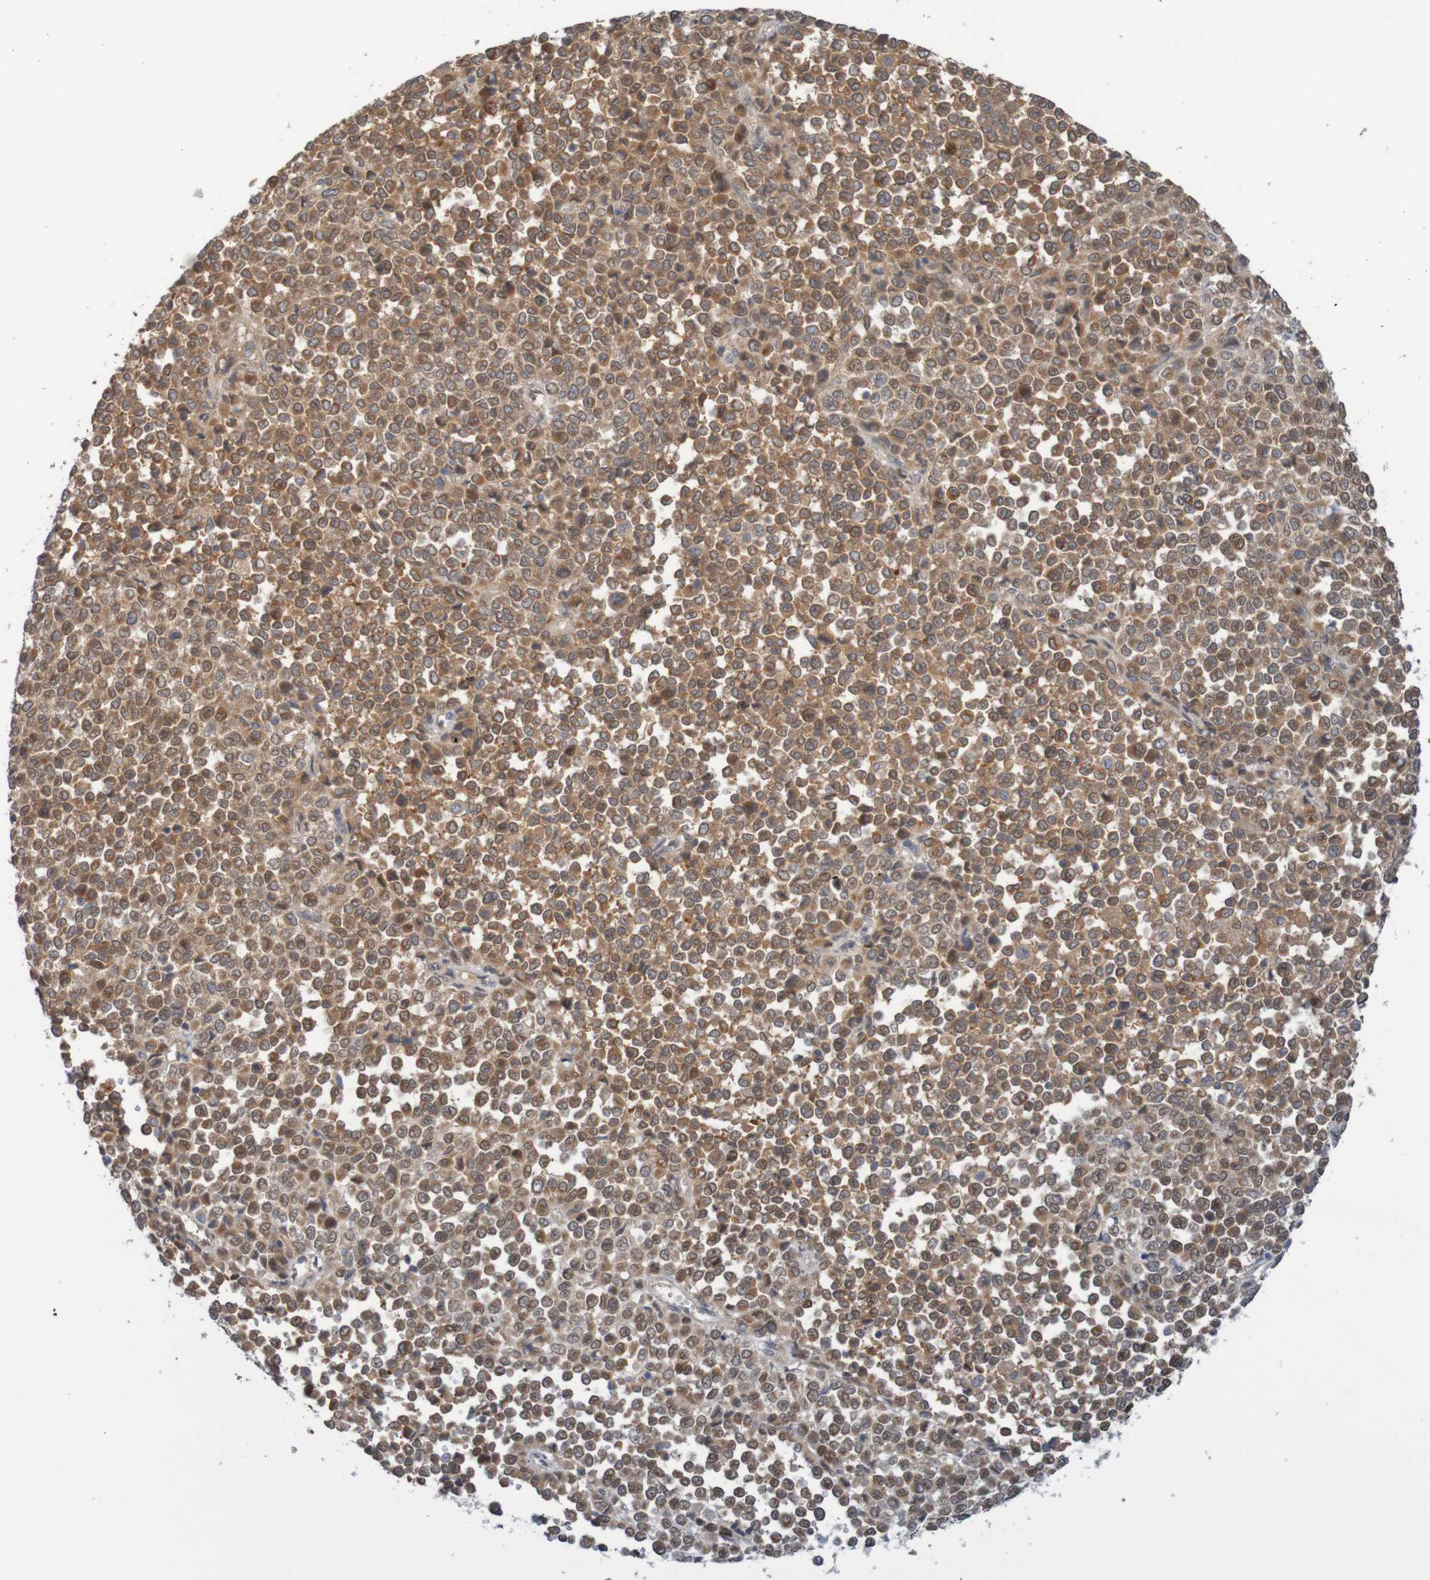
{"staining": {"intensity": "moderate", "quantity": ">75%", "location": "cytoplasmic/membranous"}, "tissue": "melanoma", "cell_type": "Tumor cells", "image_type": "cancer", "snomed": [{"axis": "morphology", "description": "Malignant melanoma, Metastatic site"}, {"axis": "topography", "description": "Pancreas"}], "caption": "Malignant melanoma (metastatic site) stained for a protein (brown) demonstrates moderate cytoplasmic/membranous positive expression in approximately >75% of tumor cells.", "gene": "ANKK1", "patient": {"sex": "female", "age": 30}}